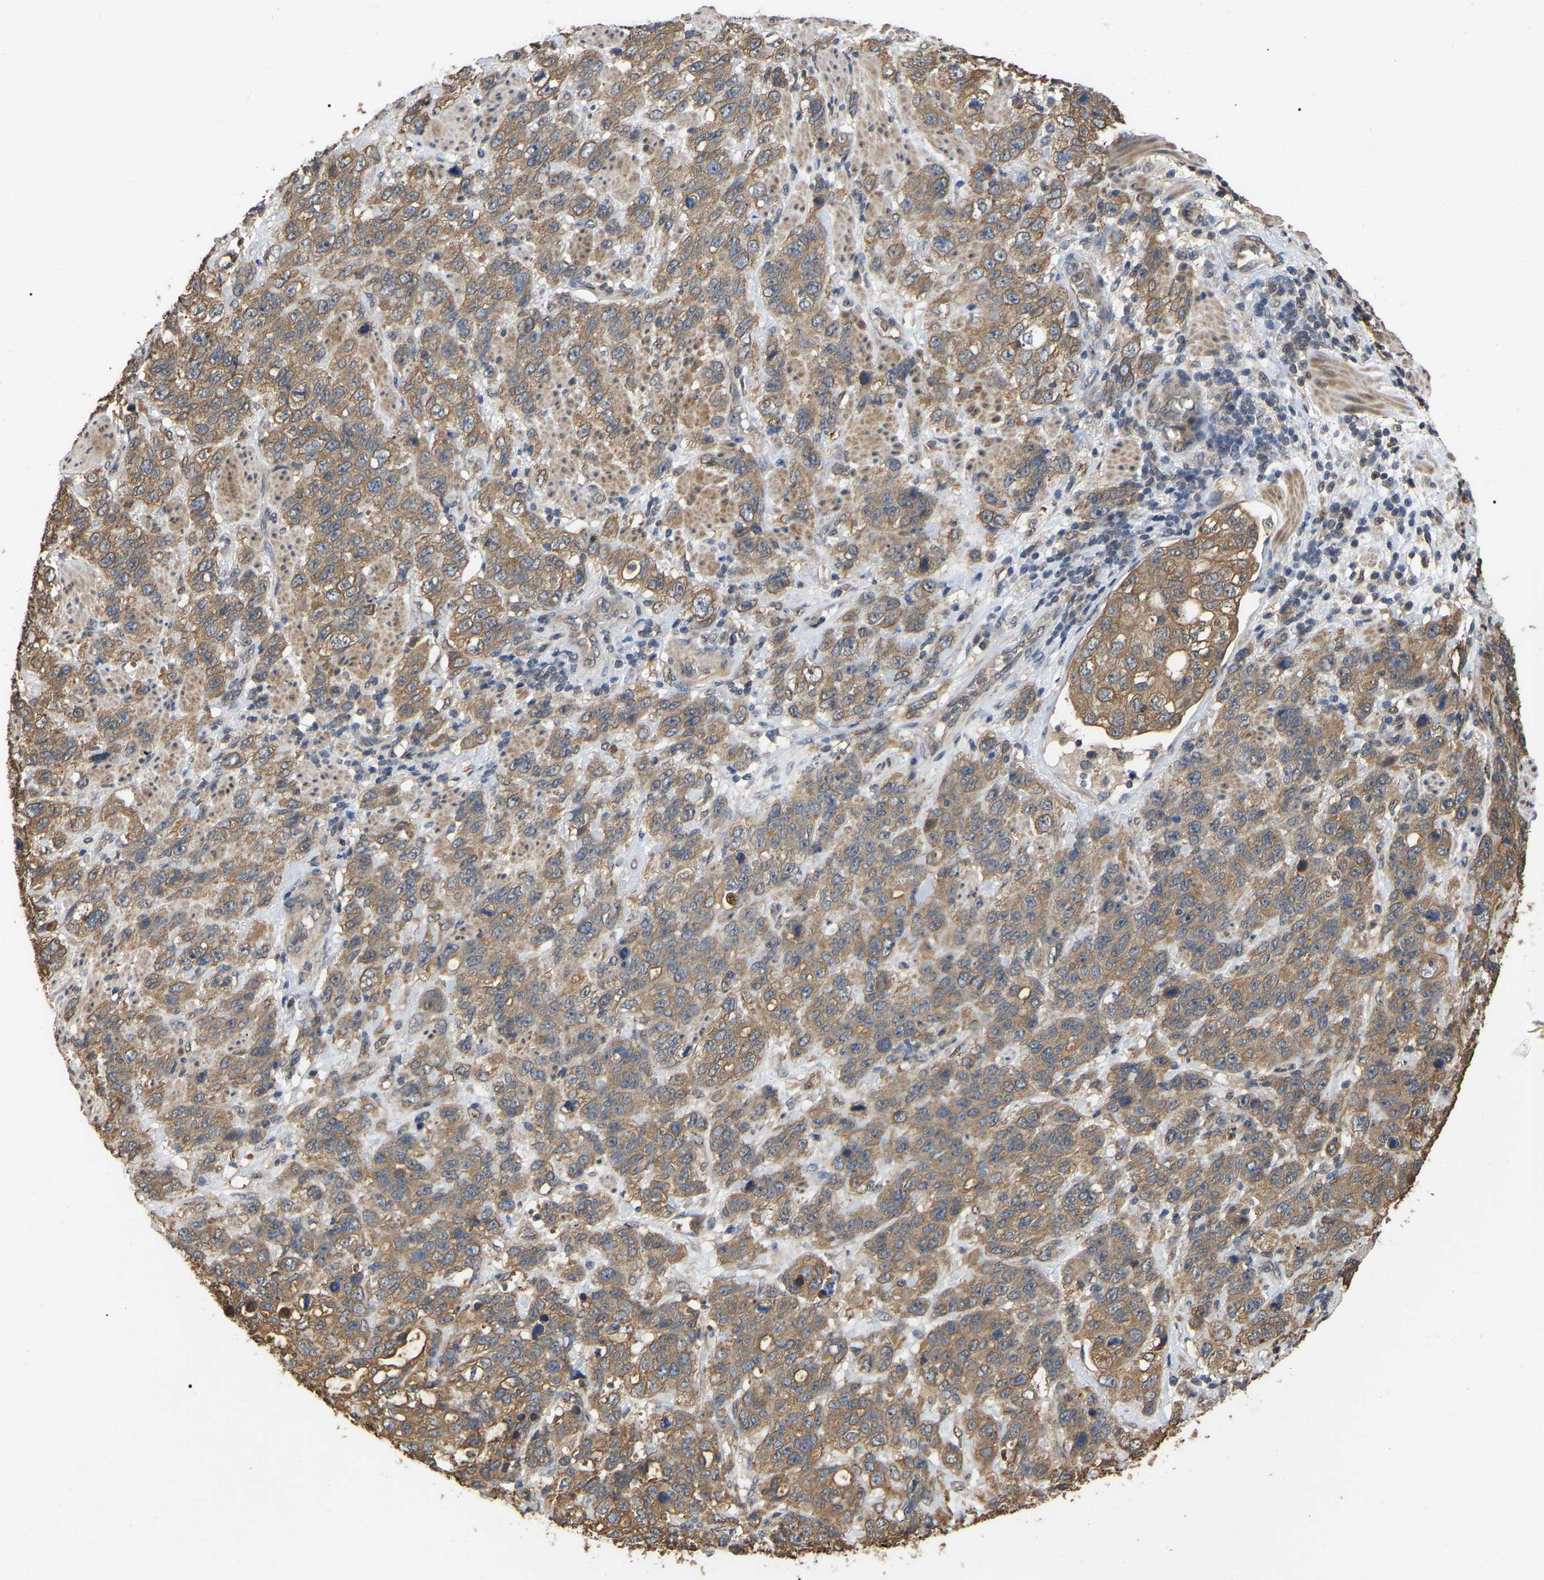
{"staining": {"intensity": "moderate", "quantity": ">75%", "location": "cytoplasmic/membranous"}, "tissue": "stomach cancer", "cell_type": "Tumor cells", "image_type": "cancer", "snomed": [{"axis": "morphology", "description": "Adenocarcinoma, NOS"}, {"axis": "topography", "description": "Stomach"}], "caption": "A micrograph showing moderate cytoplasmic/membranous expression in approximately >75% of tumor cells in adenocarcinoma (stomach), as visualized by brown immunohistochemical staining.", "gene": "FAM219A", "patient": {"sex": "male", "age": 48}}